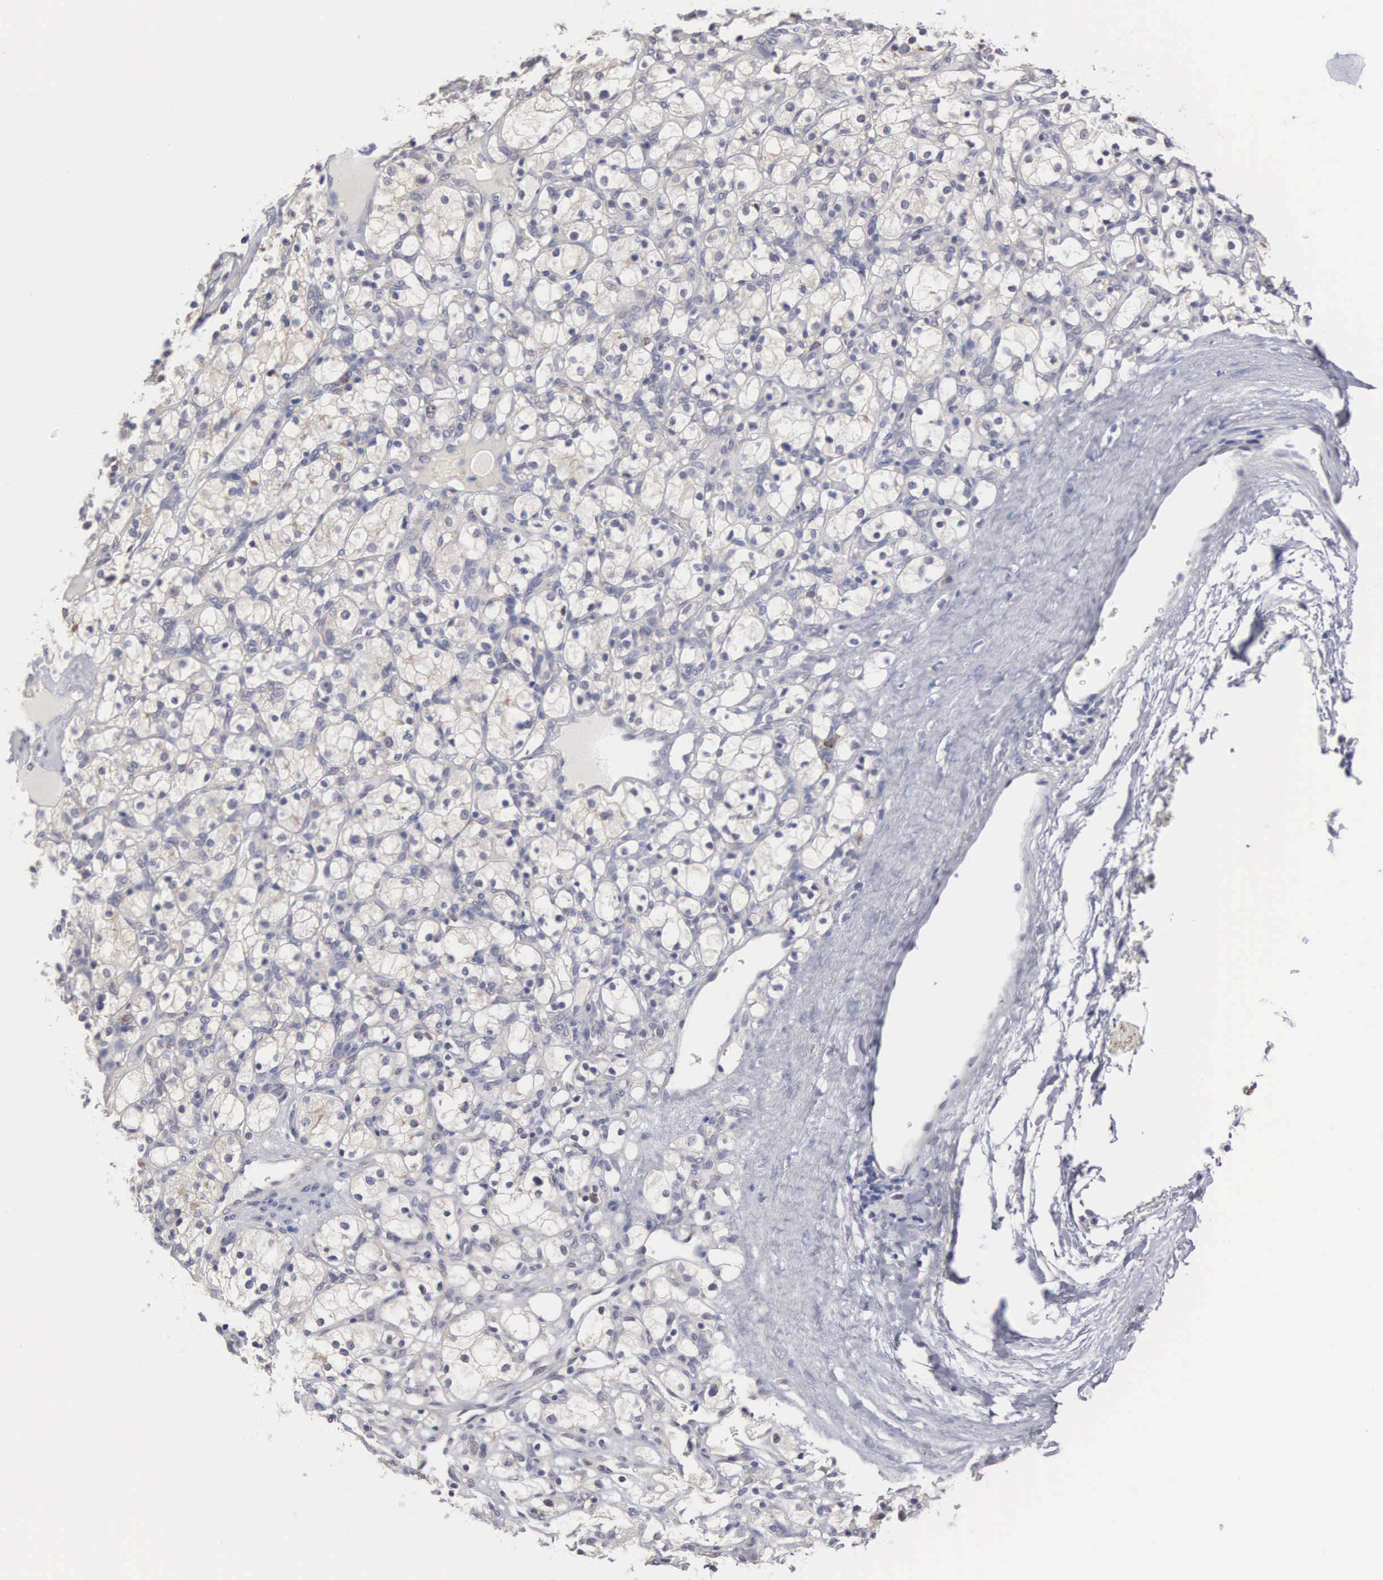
{"staining": {"intensity": "weak", "quantity": "<25%", "location": "cytoplasmic/membranous"}, "tissue": "renal cancer", "cell_type": "Tumor cells", "image_type": "cancer", "snomed": [{"axis": "morphology", "description": "Adenocarcinoma, NOS"}, {"axis": "topography", "description": "Kidney"}], "caption": "Tumor cells are negative for protein expression in human renal cancer. (DAB (3,3'-diaminobenzidine) IHC, high magnification).", "gene": "KDM6A", "patient": {"sex": "female", "age": 83}}